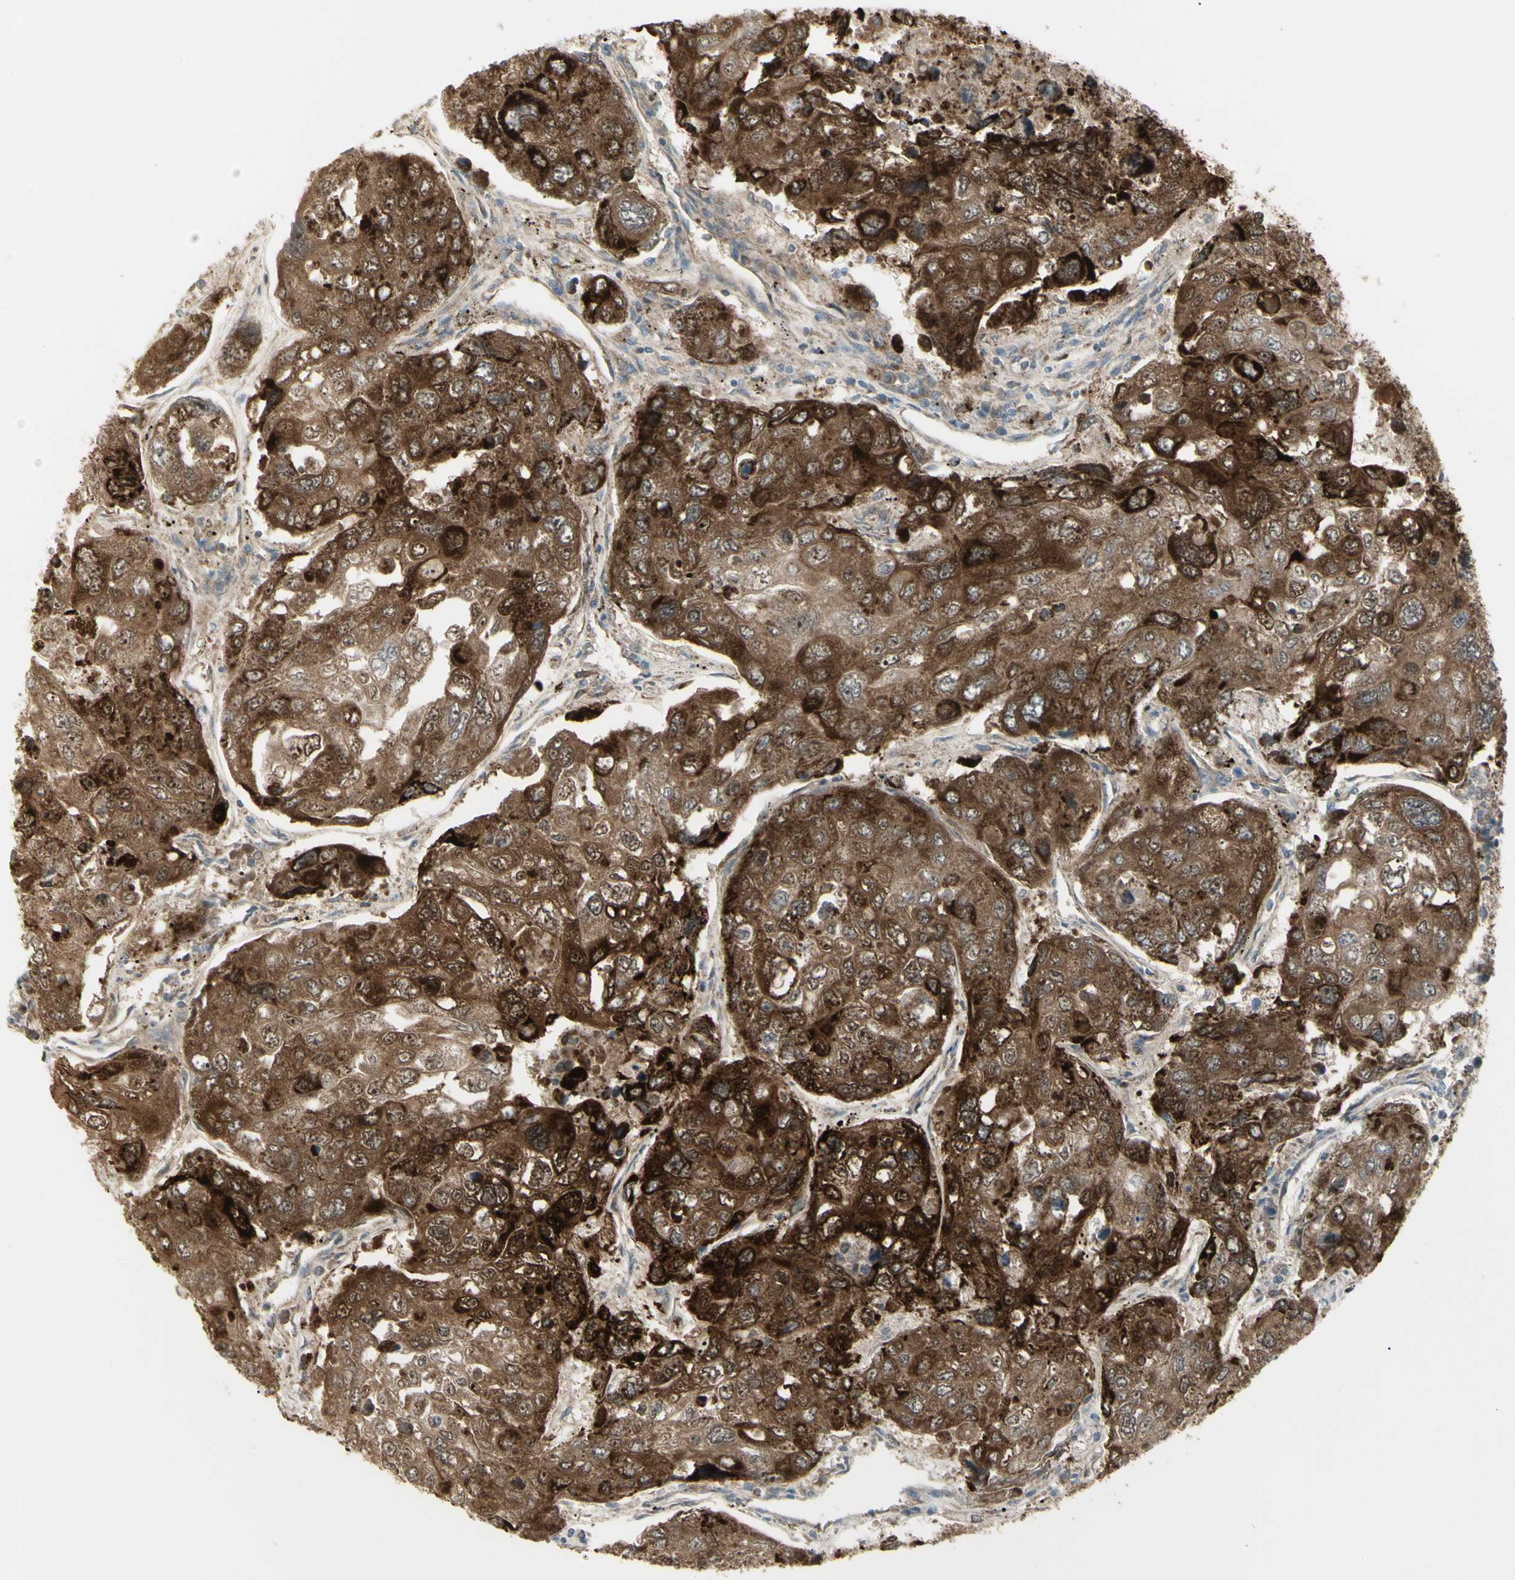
{"staining": {"intensity": "strong", "quantity": ">75%", "location": "cytoplasmic/membranous"}, "tissue": "urothelial cancer", "cell_type": "Tumor cells", "image_type": "cancer", "snomed": [{"axis": "morphology", "description": "Urothelial carcinoma, High grade"}, {"axis": "topography", "description": "Lymph node"}, {"axis": "topography", "description": "Urinary bladder"}], "caption": "Urothelial carcinoma (high-grade) stained for a protein reveals strong cytoplasmic/membranous positivity in tumor cells.", "gene": "CYB5R1", "patient": {"sex": "male", "age": 51}}